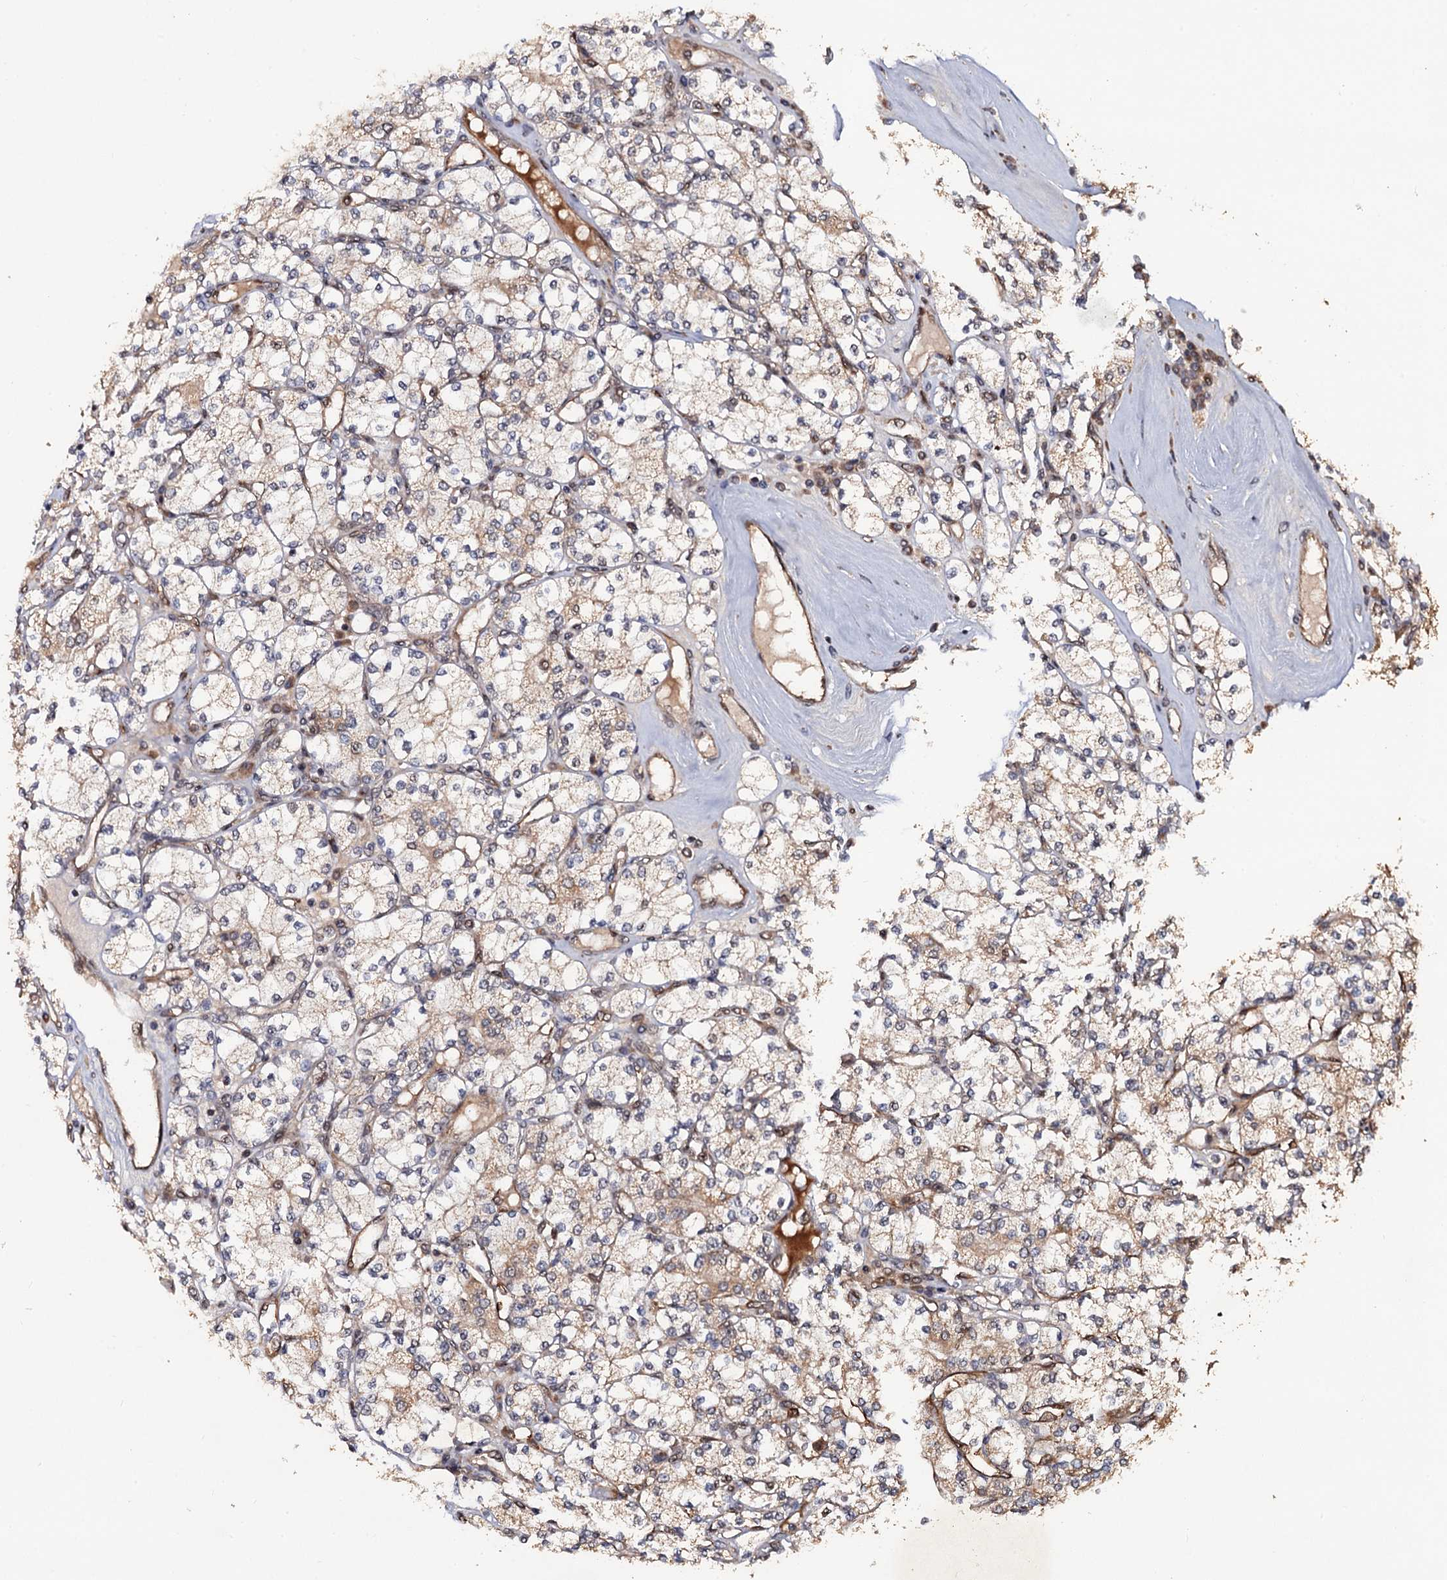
{"staining": {"intensity": "weak", "quantity": "25%-75%", "location": "cytoplasmic/membranous"}, "tissue": "renal cancer", "cell_type": "Tumor cells", "image_type": "cancer", "snomed": [{"axis": "morphology", "description": "Adenocarcinoma, NOS"}, {"axis": "topography", "description": "Kidney"}], "caption": "A histopathology image showing weak cytoplasmic/membranous staining in approximately 25%-75% of tumor cells in renal adenocarcinoma, as visualized by brown immunohistochemical staining.", "gene": "LRRC63", "patient": {"sex": "male", "age": 77}}